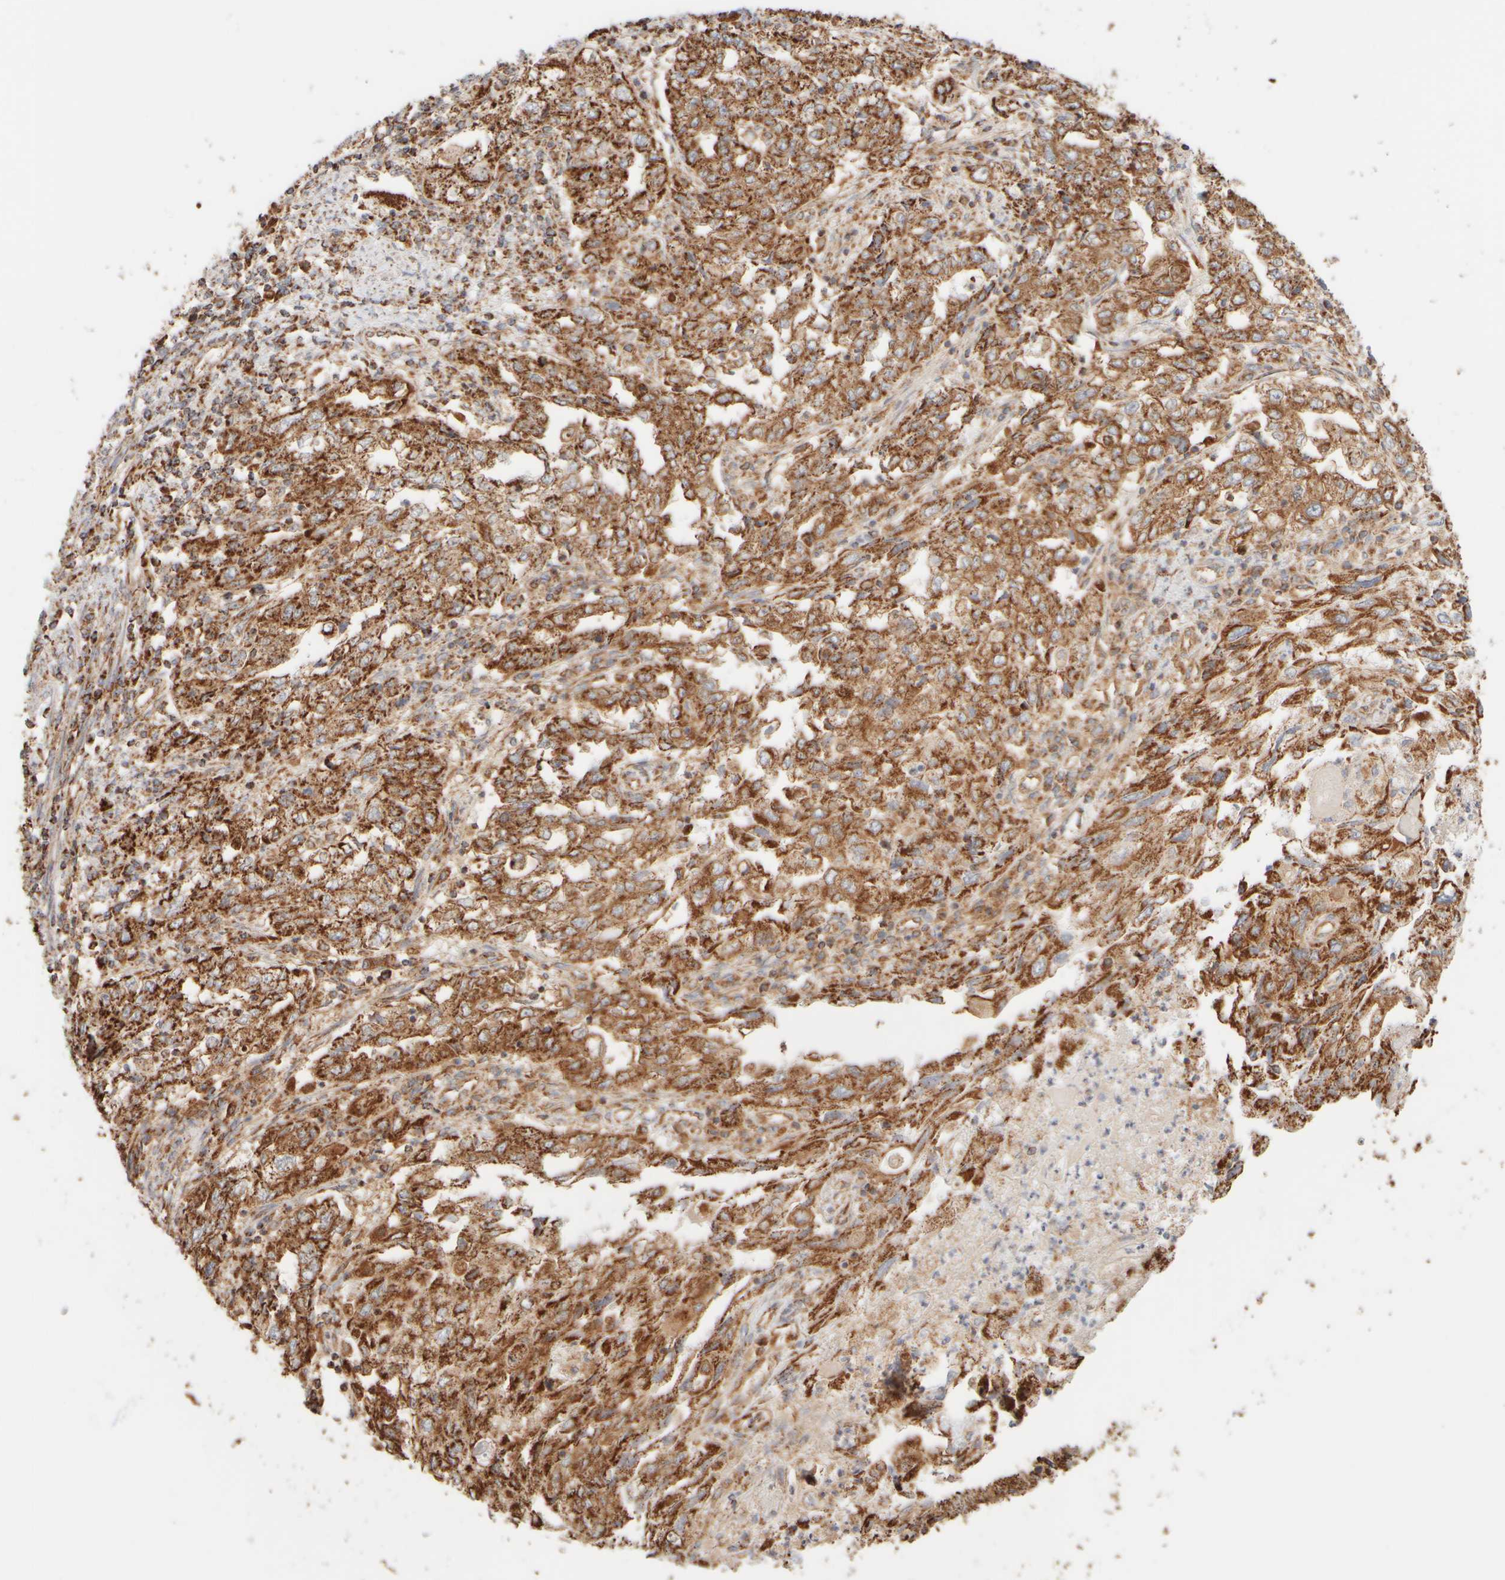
{"staining": {"intensity": "strong", "quantity": ">75%", "location": "cytoplasmic/membranous"}, "tissue": "endometrial cancer", "cell_type": "Tumor cells", "image_type": "cancer", "snomed": [{"axis": "morphology", "description": "Adenocarcinoma, NOS"}, {"axis": "topography", "description": "Endometrium"}], "caption": "Protein expression analysis of endometrial adenocarcinoma demonstrates strong cytoplasmic/membranous expression in about >75% of tumor cells.", "gene": "APBB2", "patient": {"sex": "female", "age": 49}}